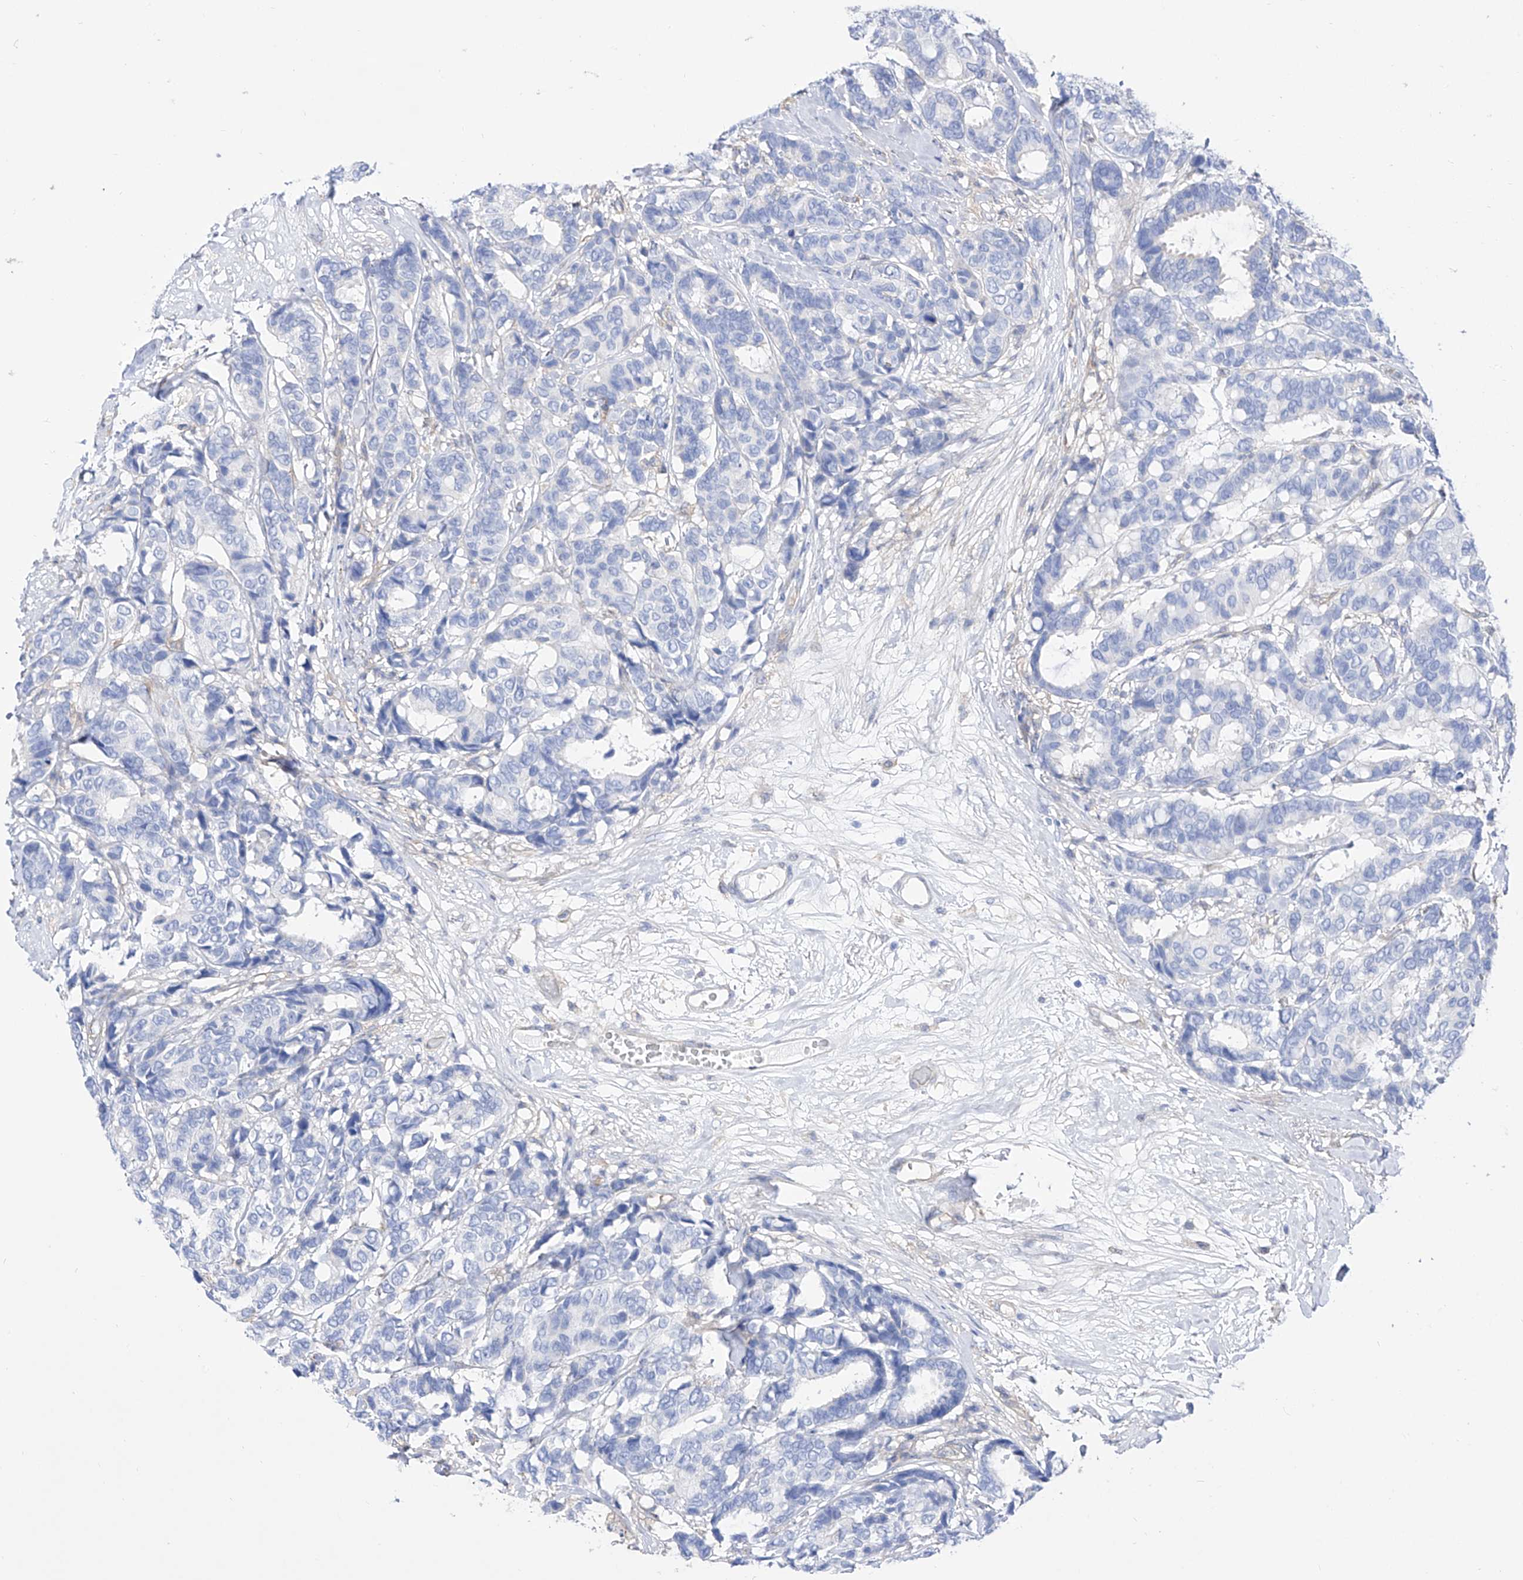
{"staining": {"intensity": "negative", "quantity": "none", "location": "none"}, "tissue": "breast cancer", "cell_type": "Tumor cells", "image_type": "cancer", "snomed": [{"axis": "morphology", "description": "Duct carcinoma"}, {"axis": "topography", "description": "Breast"}], "caption": "The micrograph displays no significant expression in tumor cells of infiltrating ductal carcinoma (breast).", "gene": "ZNF653", "patient": {"sex": "female", "age": 87}}